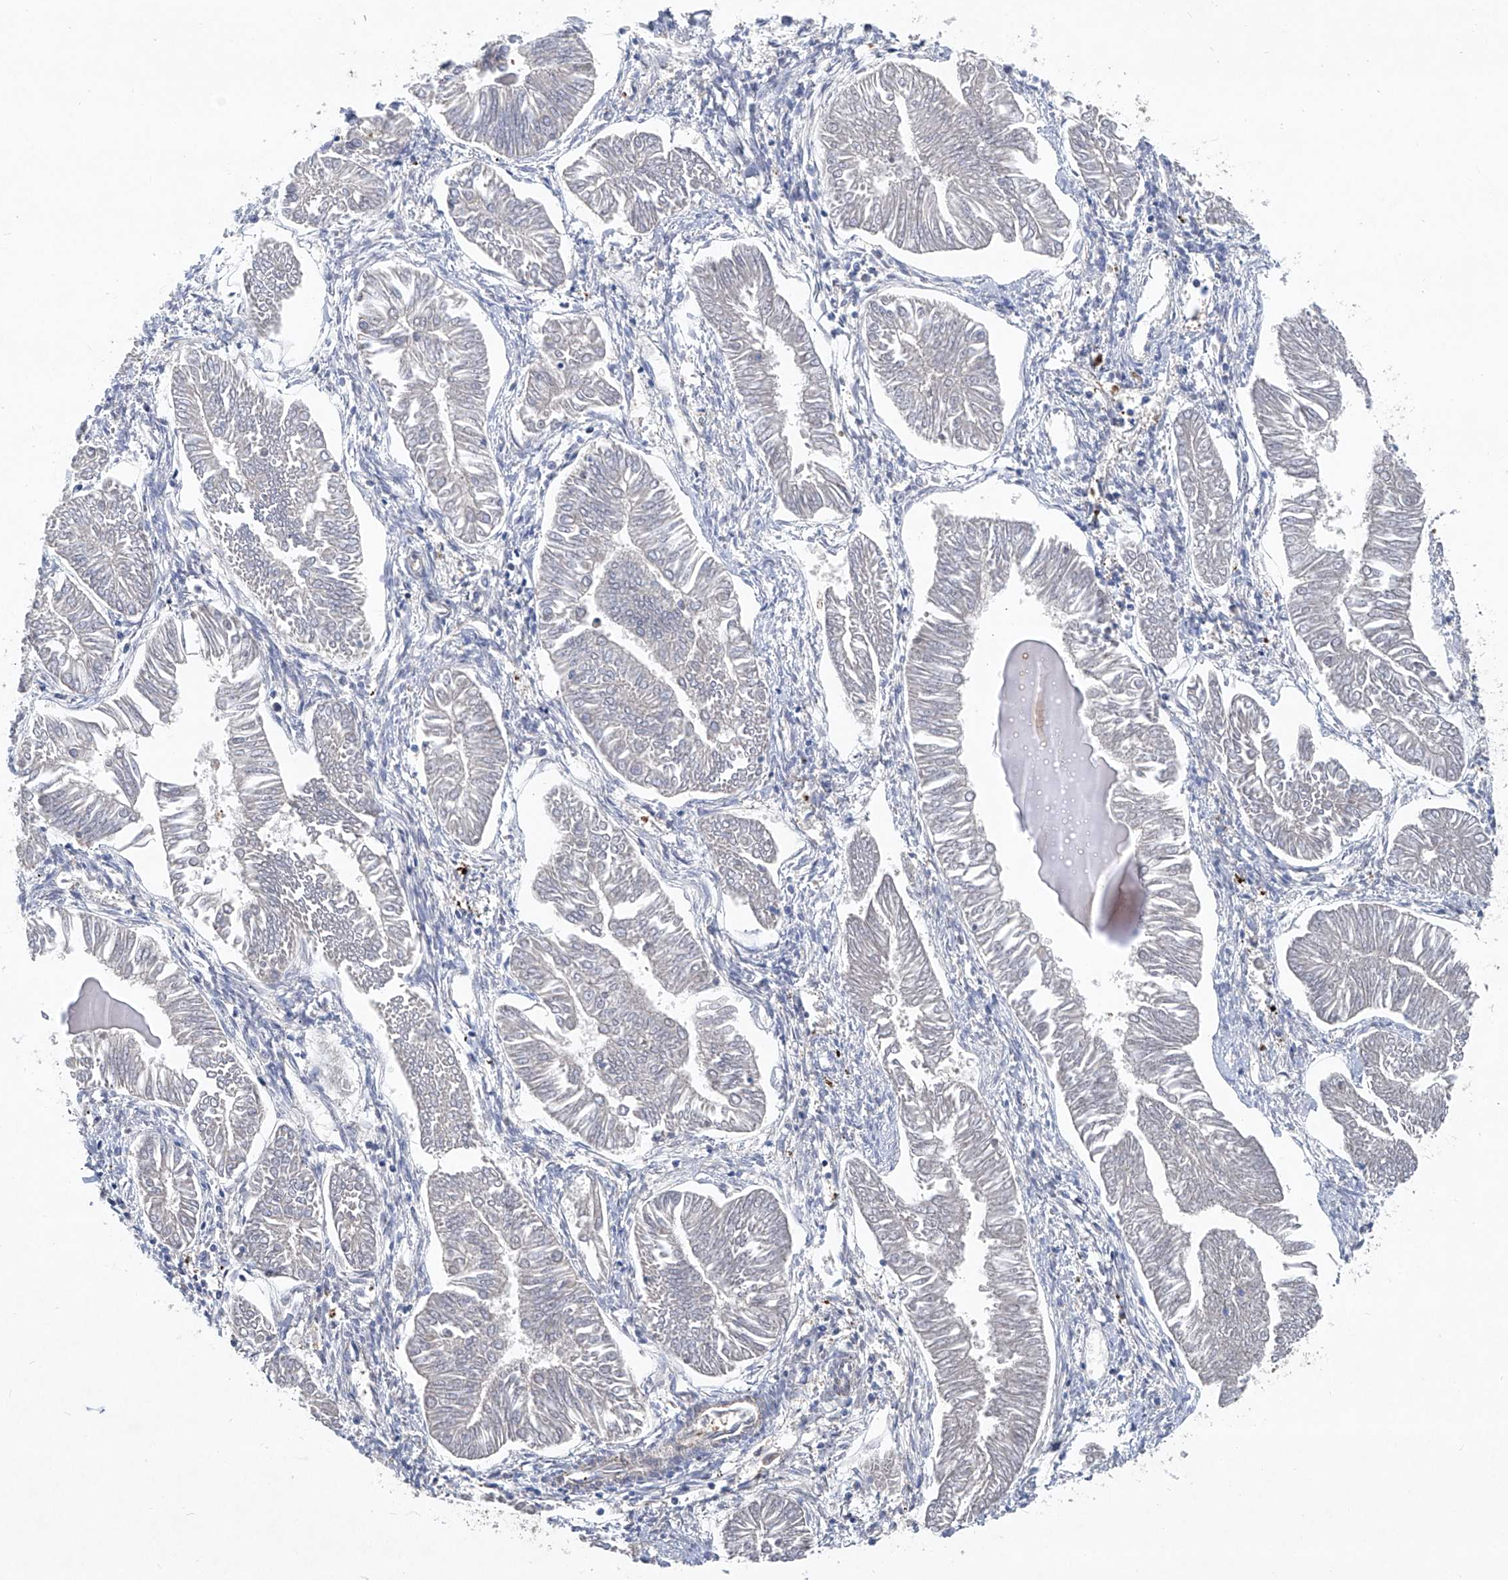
{"staining": {"intensity": "negative", "quantity": "none", "location": "none"}, "tissue": "endometrial cancer", "cell_type": "Tumor cells", "image_type": "cancer", "snomed": [{"axis": "morphology", "description": "Adenocarcinoma, NOS"}, {"axis": "topography", "description": "Endometrium"}], "caption": "A photomicrograph of endometrial cancer stained for a protein shows no brown staining in tumor cells. (Brightfield microscopy of DAB immunohistochemistry (IHC) at high magnification).", "gene": "NT5C3A", "patient": {"sex": "female", "age": 53}}